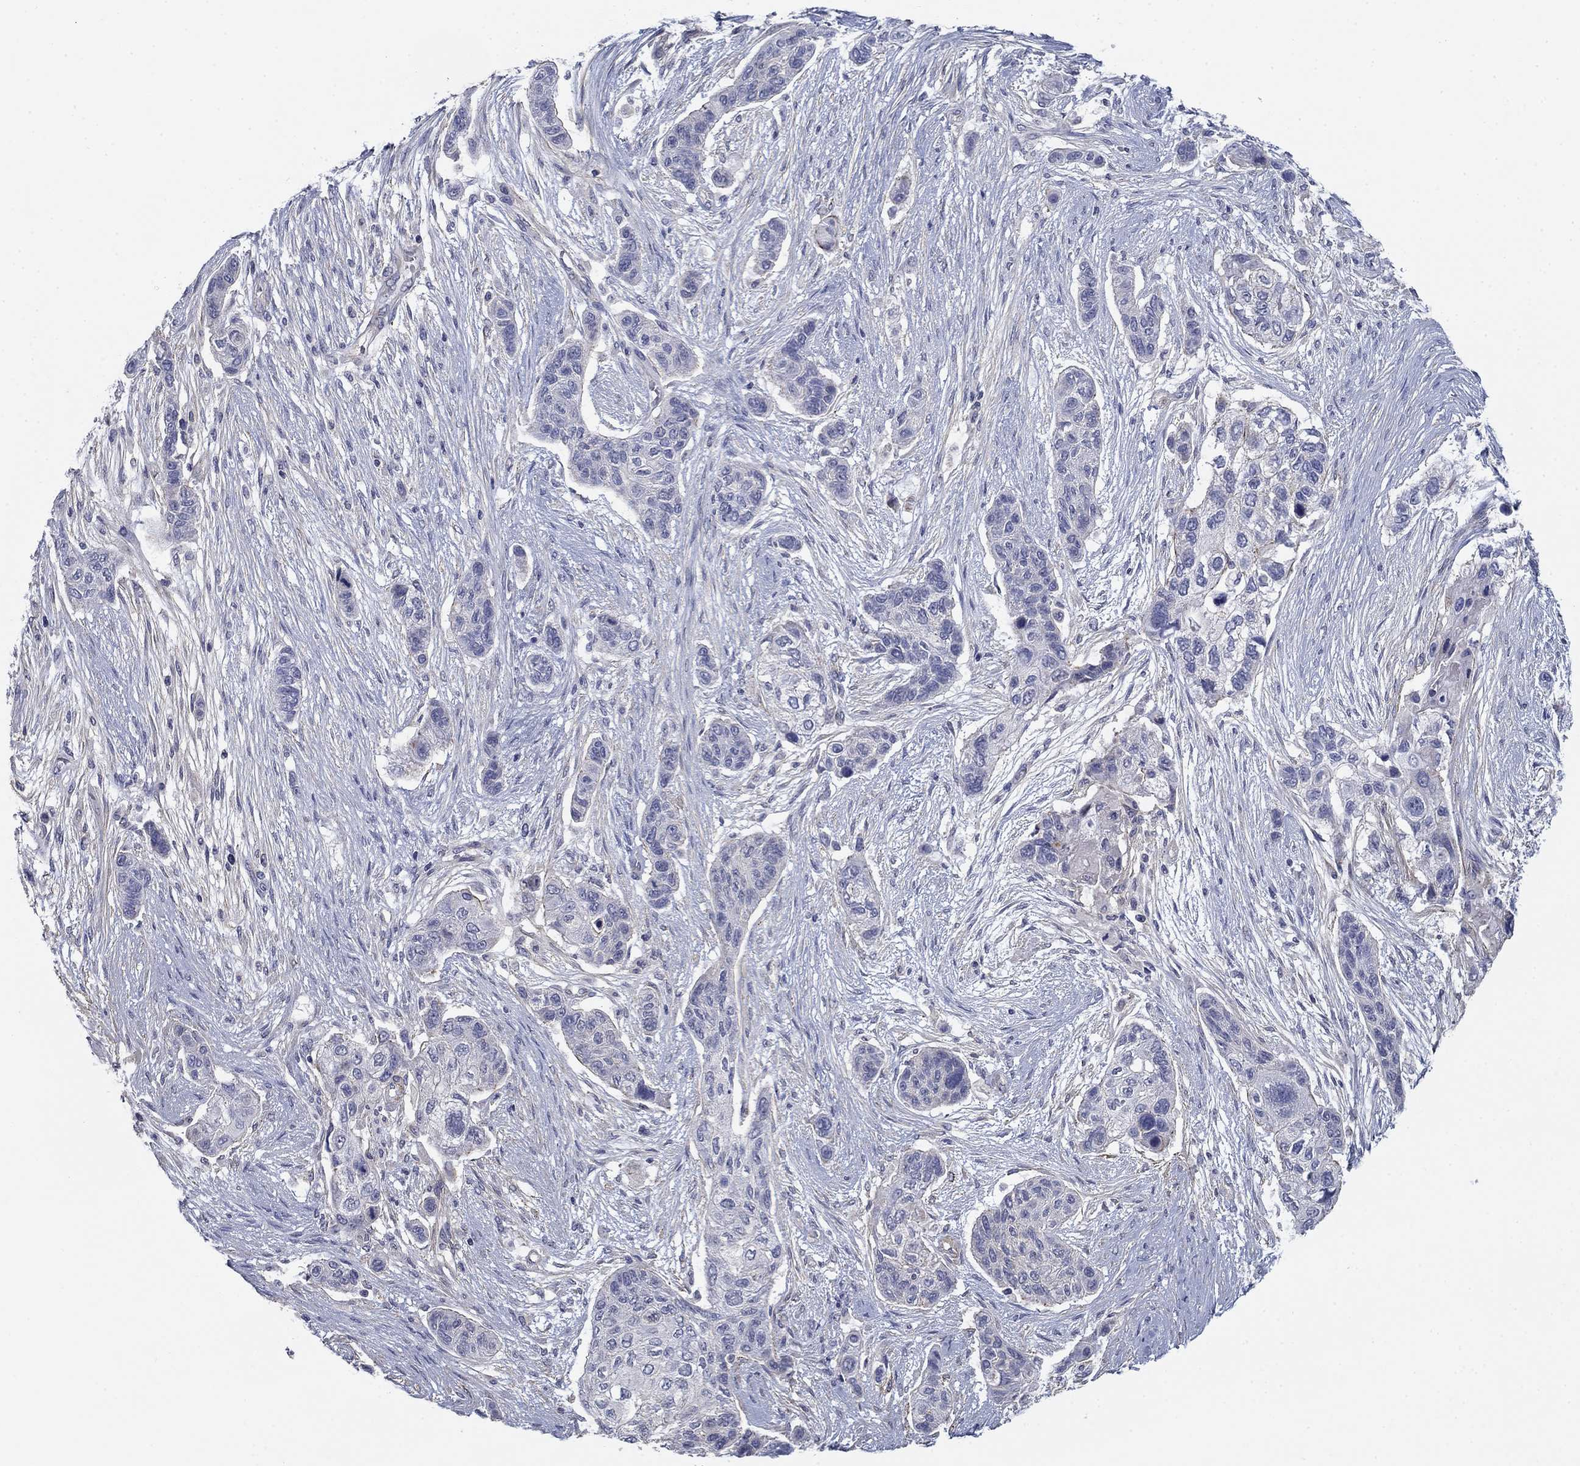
{"staining": {"intensity": "negative", "quantity": "none", "location": "none"}, "tissue": "lung cancer", "cell_type": "Tumor cells", "image_type": "cancer", "snomed": [{"axis": "morphology", "description": "Squamous cell carcinoma, NOS"}, {"axis": "topography", "description": "Lung"}], "caption": "Immunohistochemical staining of squamous cell carcinoma (lung) exhibits no significant staining in tumor cells.", "gene": "GRK7", "patient": {"sex": "male", "age": 69}}